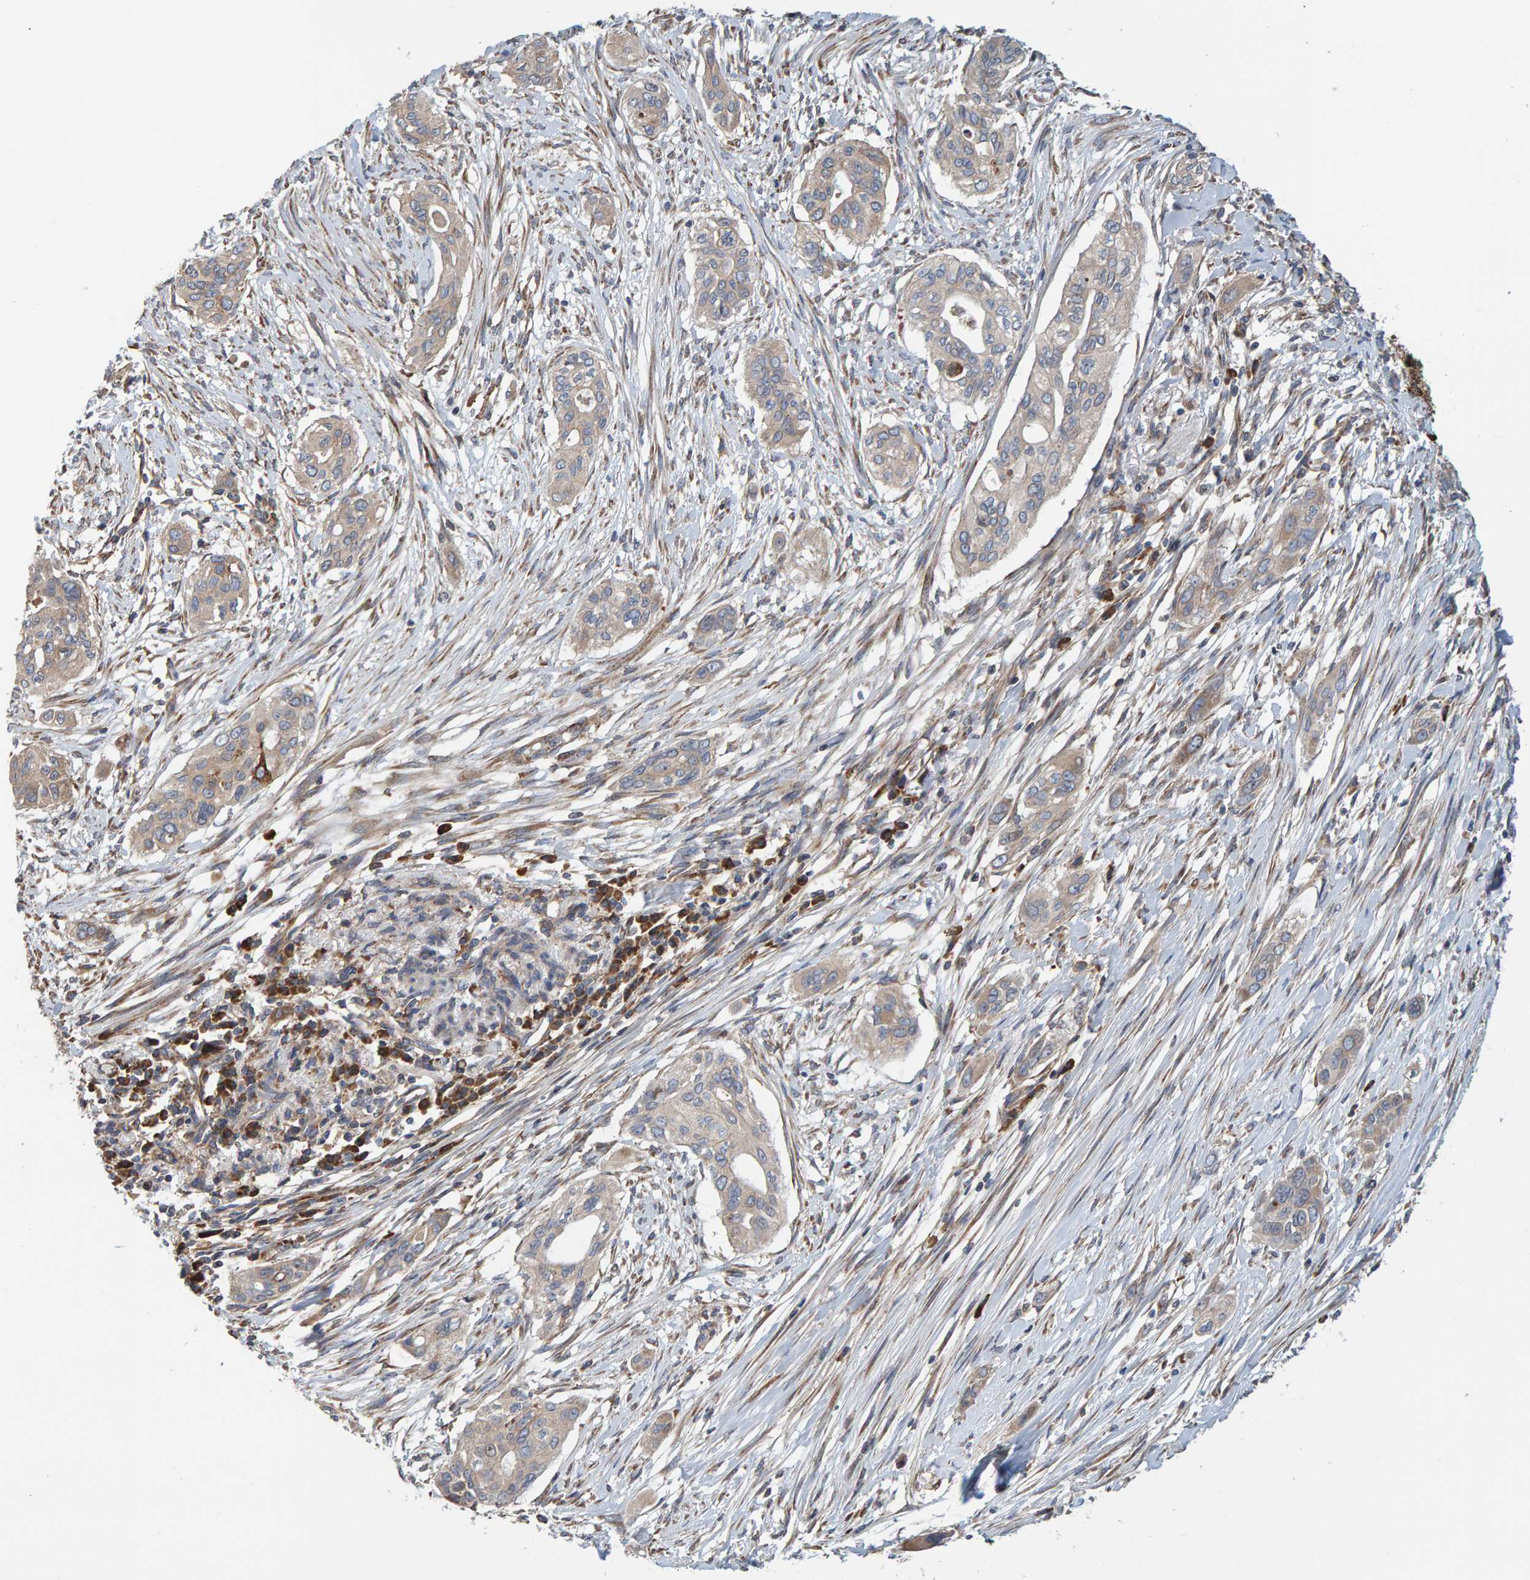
{"staining": {"intensity": "negative", "quantity": "none", "location": "none"}, "tissue": "pancreatic cancer", "cell_type": "Tumor cells", "image_type": "cancer", "snomed": [{"axis": "morphology", "description": "Adenocarcinoma, NOS"}, {"axis": "topography", "description": "Pancreas"}], "caption": "Immunohistochemistry histopathology image of adenocarcinoma (pancreatic) stained for a protein (brown), which displays no expression in tumor cells. The staining is performed using DAB (3,3'-diaminobenzidine) brown chromogen with nuclei counter-stained in using hematoxylin.", "gene": "MRPL45", "patient": {"sex": "female", "age": 60}}